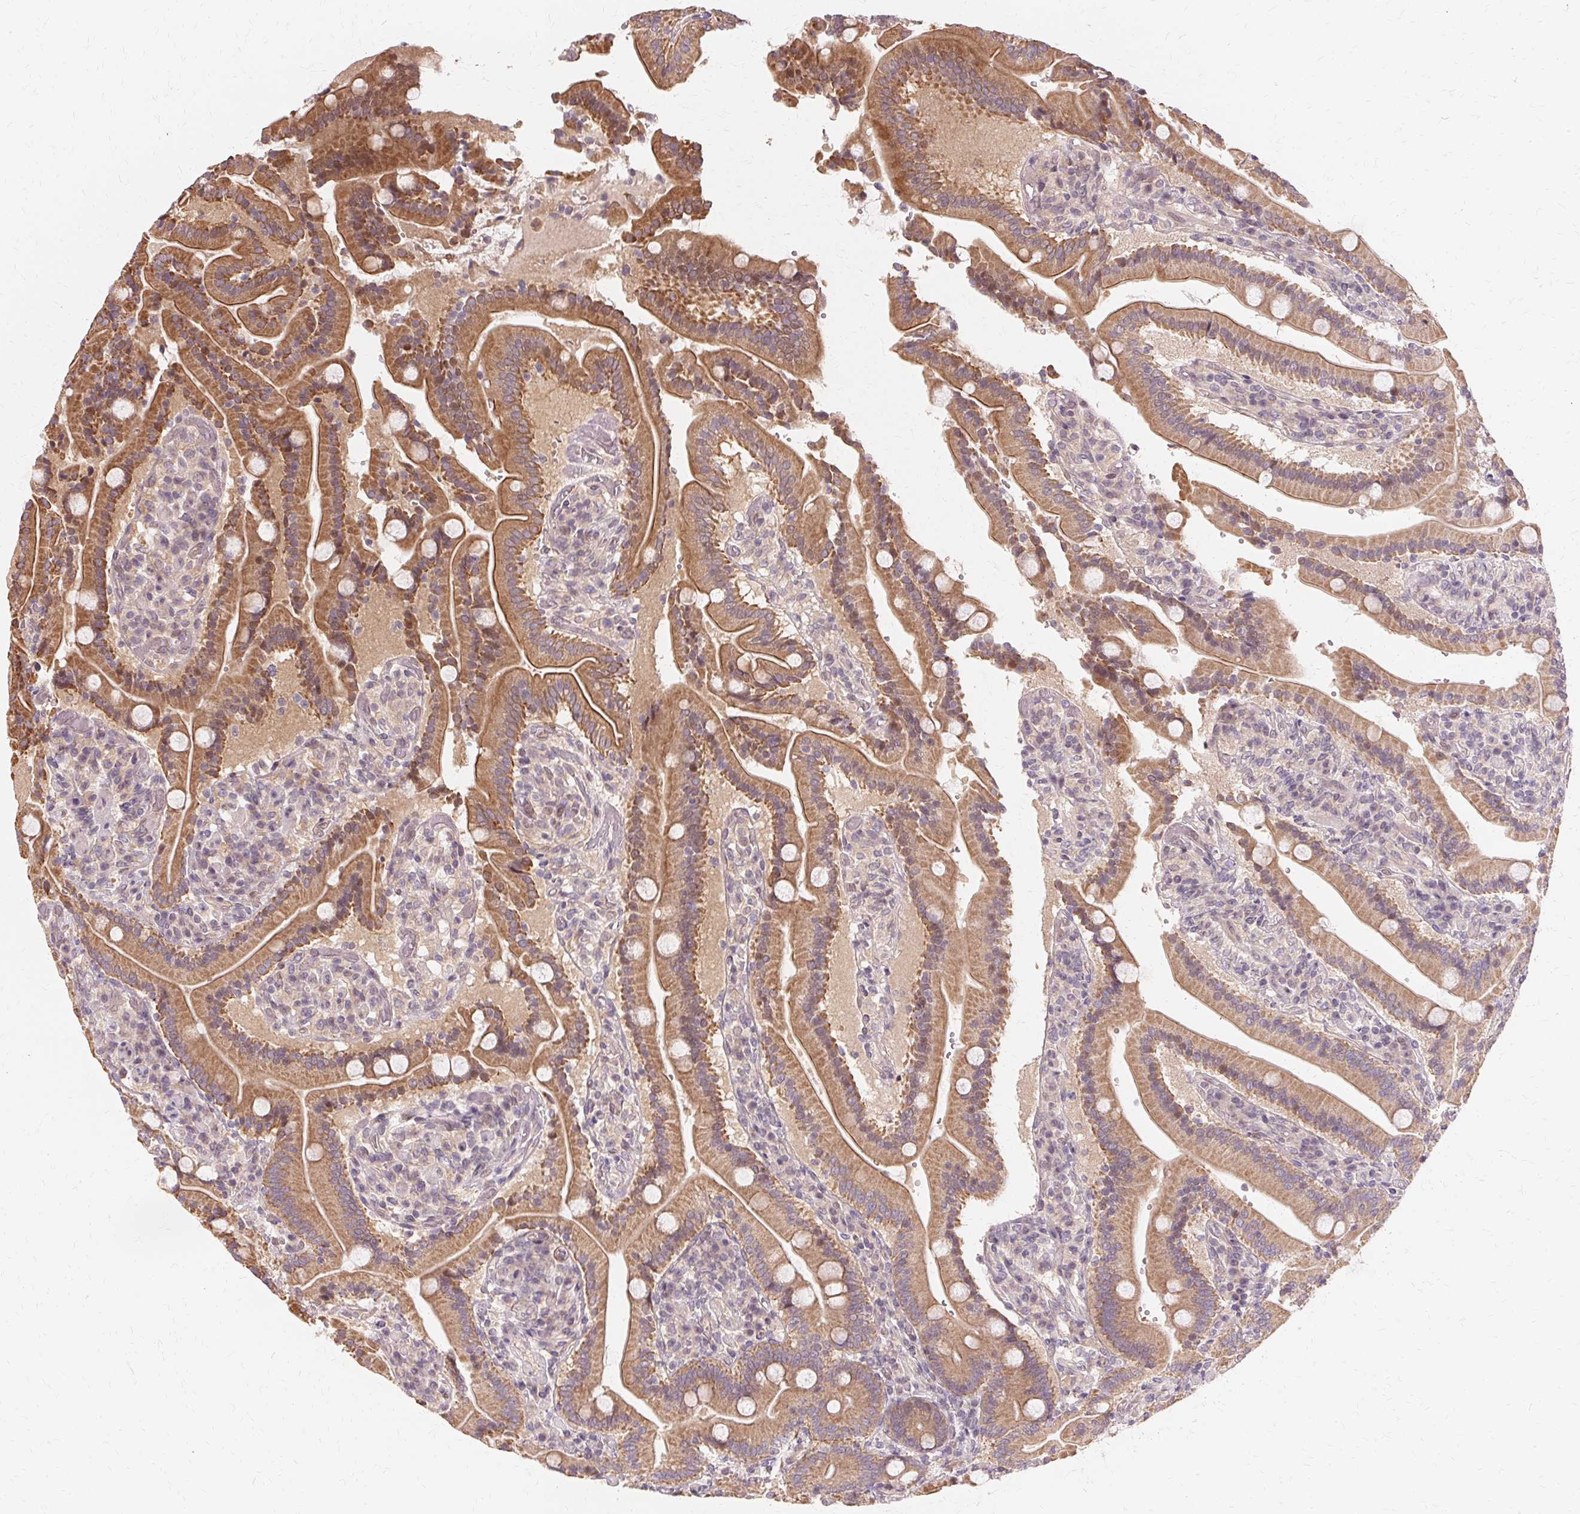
{"staining": {"intensity": "moderate", "quantity": ">75%", "location": "cytoplasmic/membranous"}, "tissue": "duodenum", "cell_type": "Glandular cells", "image_type": "normal", "snomed": [{"axis": "morphology", "description": "Normal tissue, NOS"}, {"axis": "topography", "description": "Duodenum"}], "caption": "Protein staining of unremarkable duodenum reveals moderate cytoplasmic/membranous staining in approximately >75% of glandular cells.", "gene": "USP8", "patient": {"sex": "female", "age": 62}}